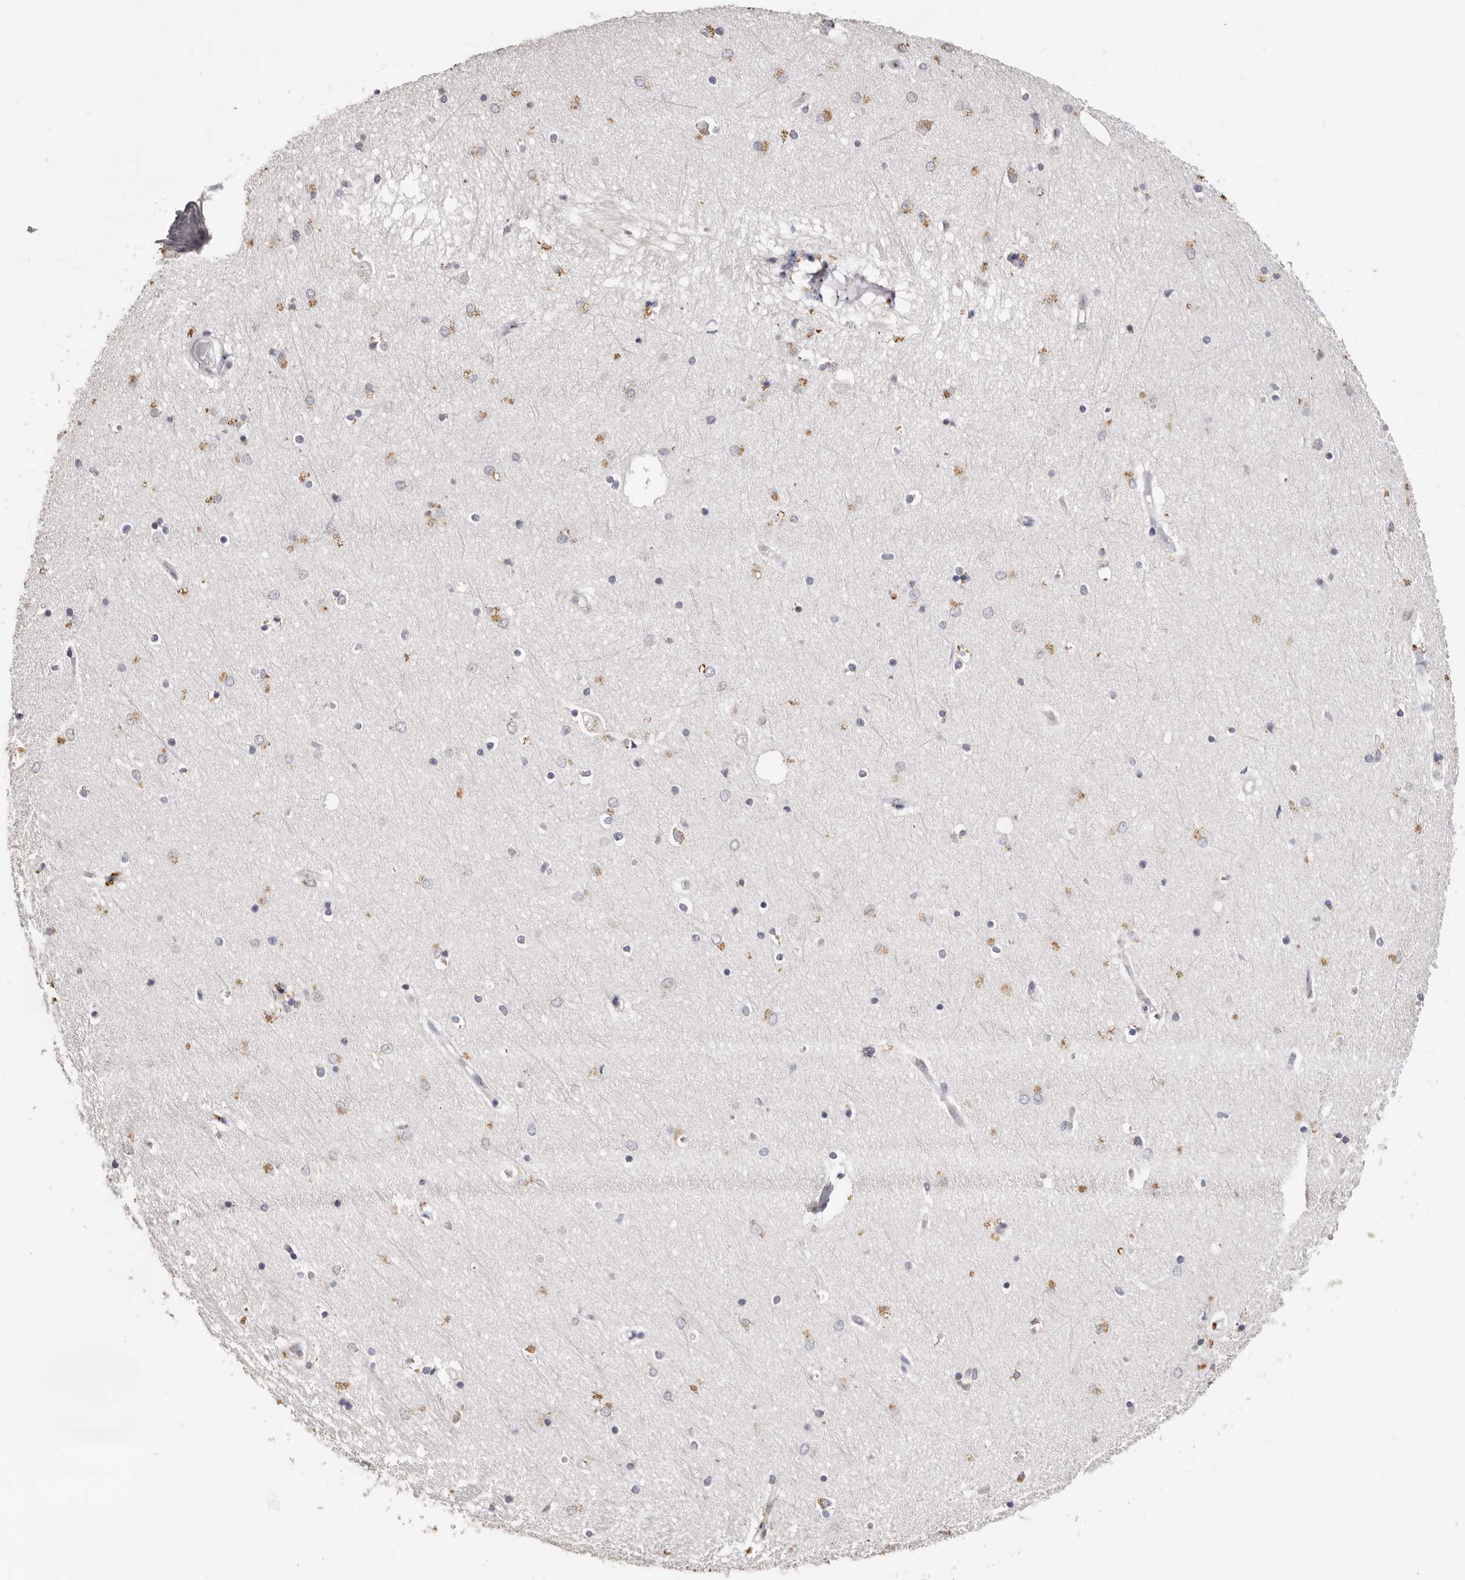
{"staining": {"intensity": "moderate", "quantity": "<25%", "location": "cytoplasmic/membranous"}, "tissue": "hippocampus", "cell_type": "Glial cells", "image_type": "normal", "snomed": [{"axis": "morphology", "description": "Normal tissue, NOS"}, {"axis": "topography", "description": "Hippocampus"}], "caption": "Moderate cytoplasmic/membranous positivity for a protein is seen in about <25% of glial cells of unremarkable hippocampus using IHC.", "gene": "LGALS7B", "patient": {"sex": "male", "age": 45}}